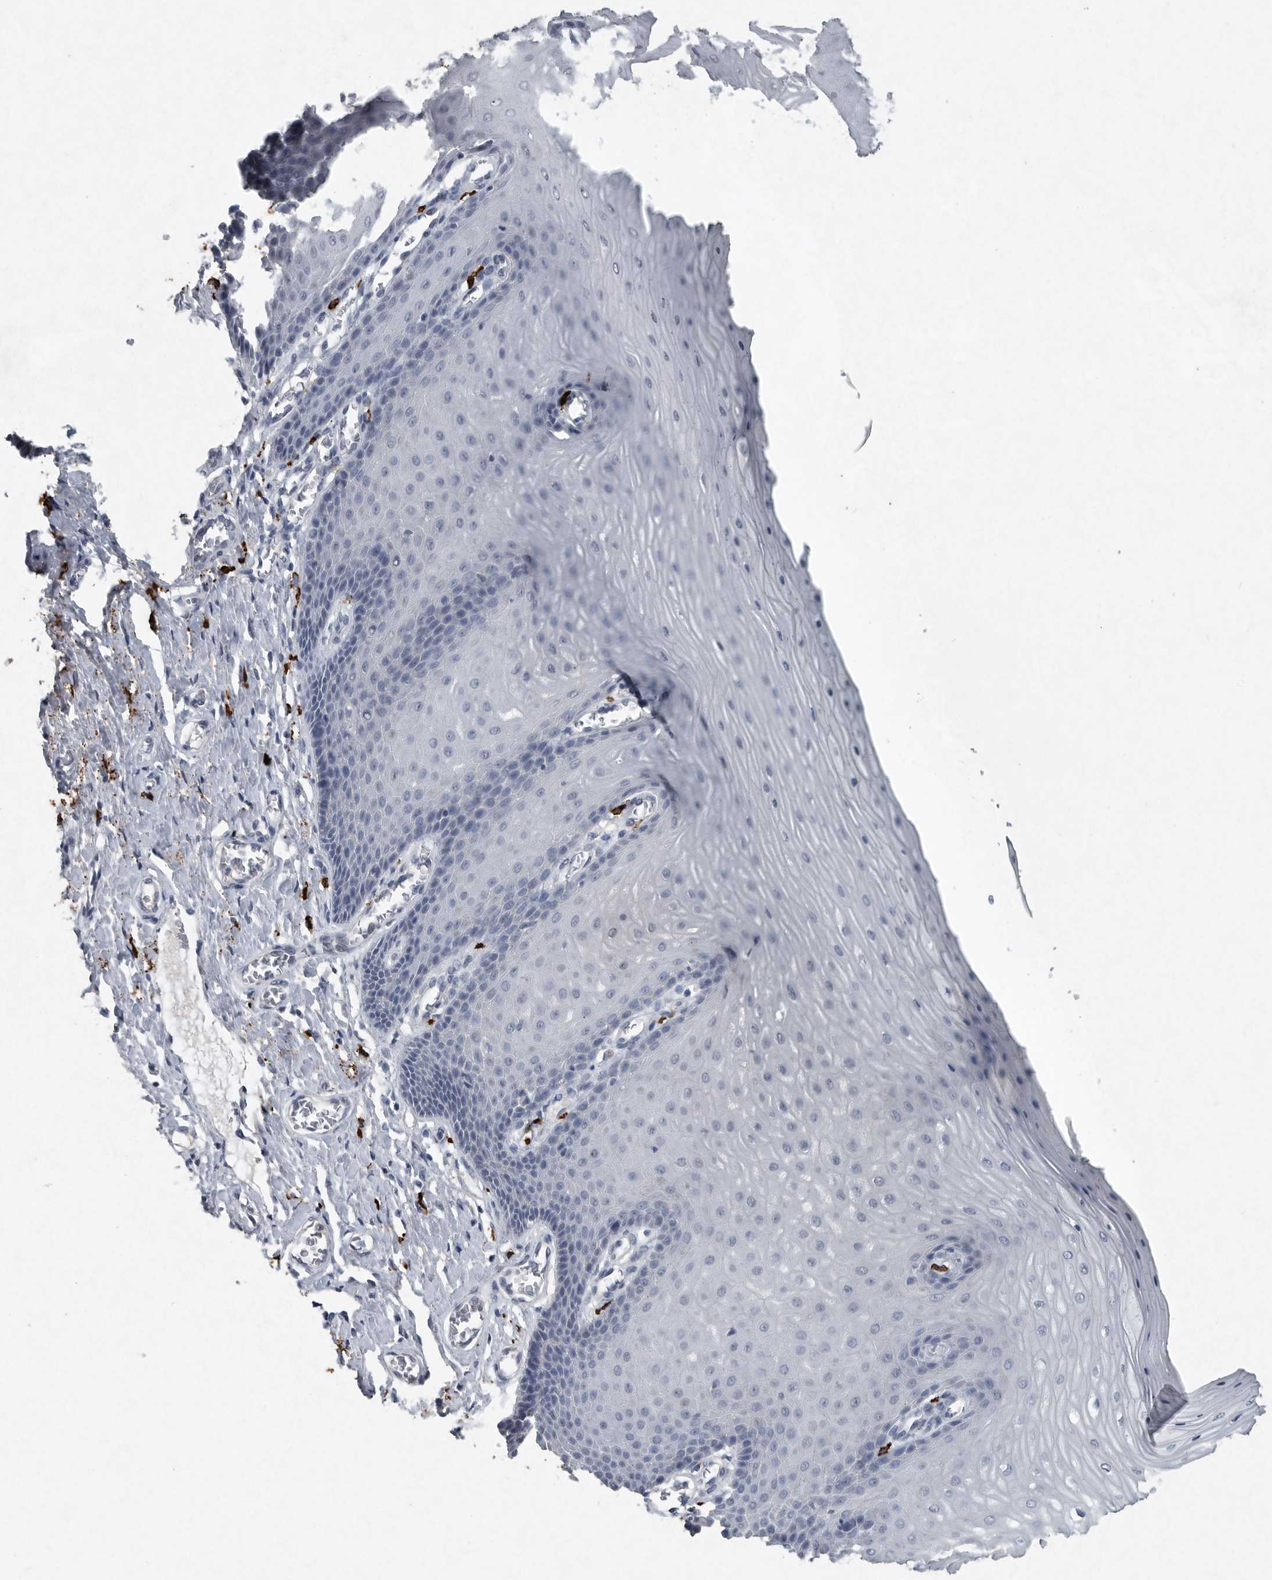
{"staining": {"intensity": "negative", "quantity": "none", "location": "none"}, "tissue": "cervix", "cell_type": "Glandular cells", "image_type": "normal", "snomed": [{"axis": "morphology", "description": "Normal tissue, NOS"}, {"axis": "topography", "description": "Cervix"}], "caption": "Image shows no protein expression in glandular cells of unremarkable cervix.", "gene": "IL20", "patient": {"sex": "female", "age": 55}}